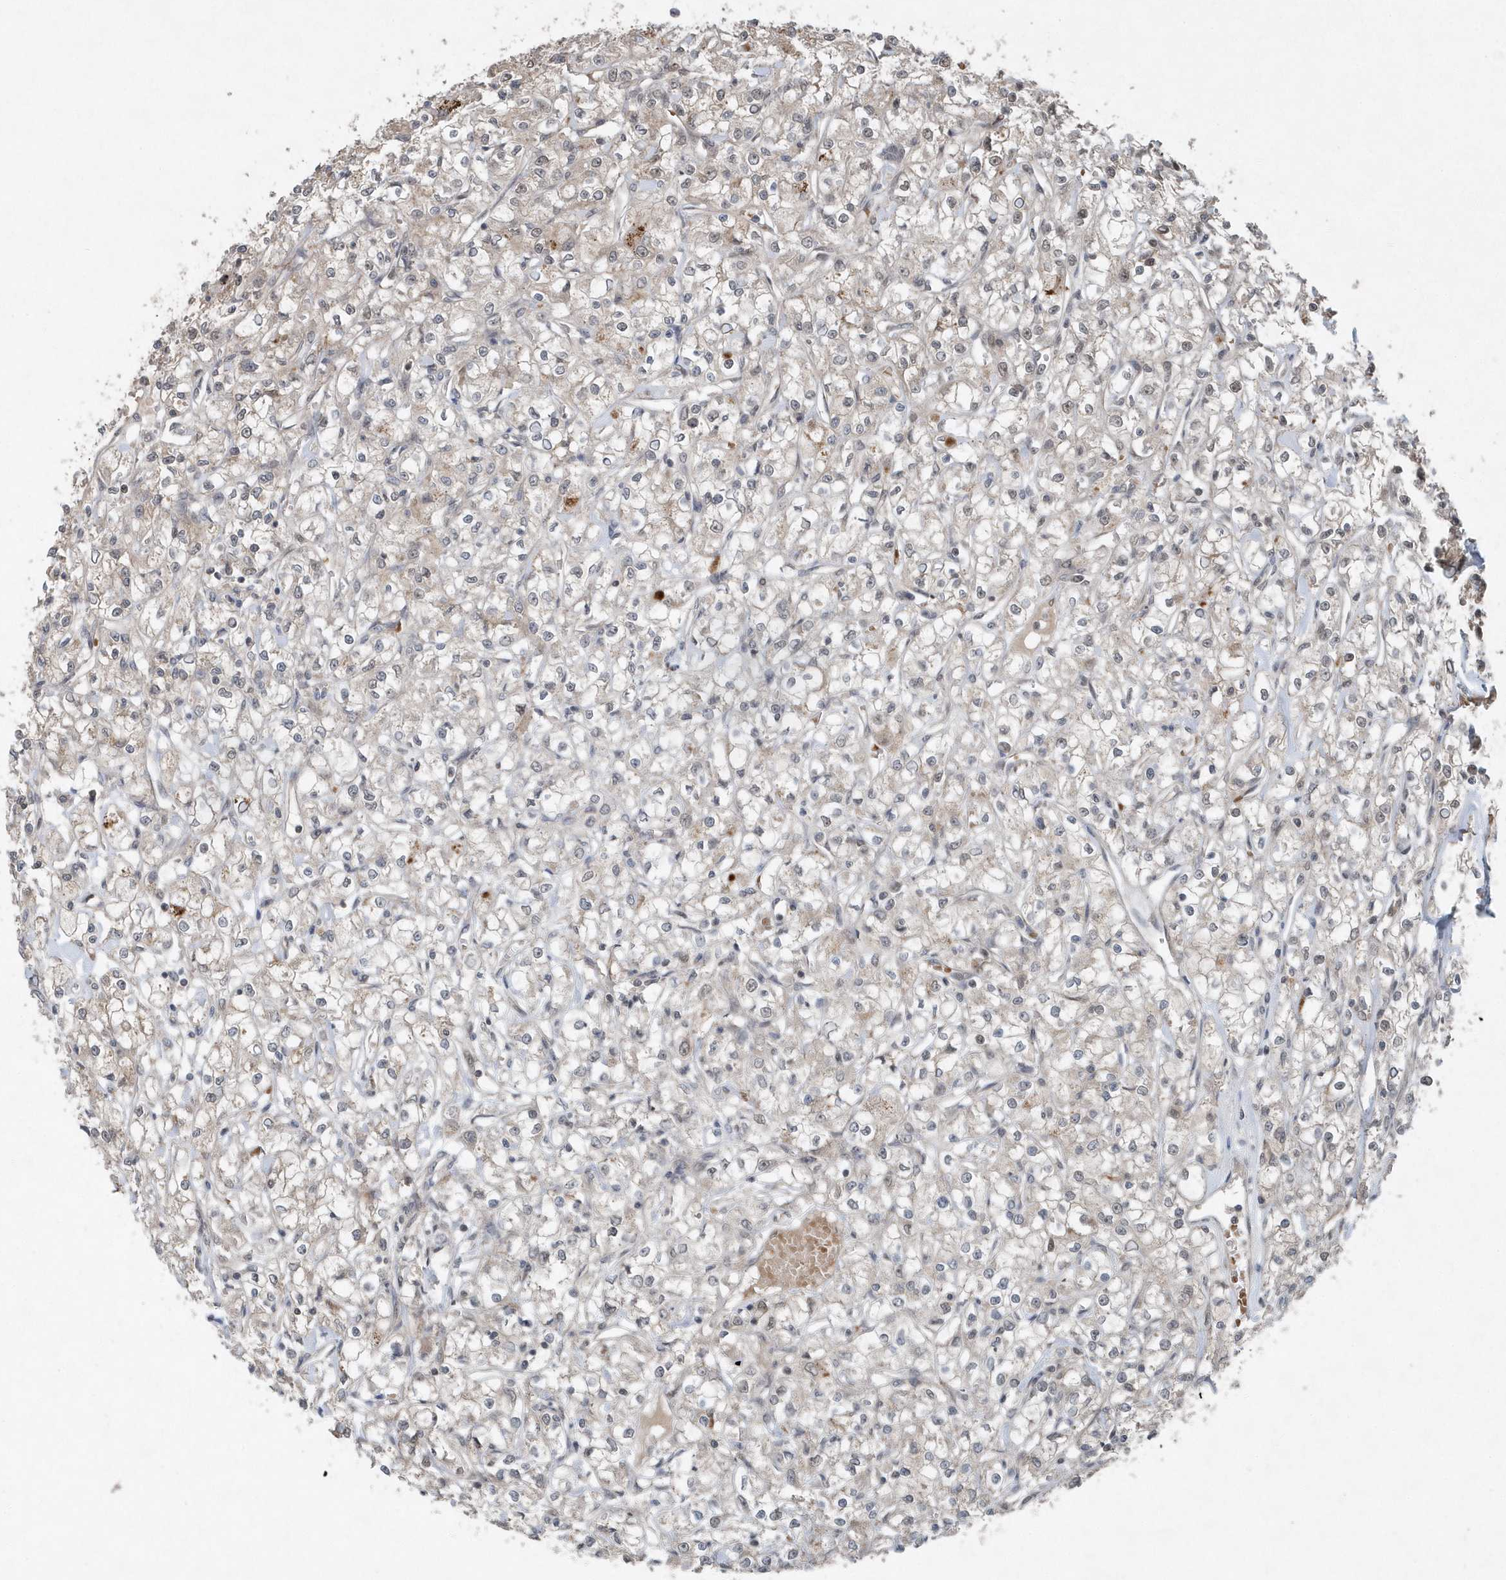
{"staining": {"intensity": "negative", "quantity": "none", "location": "none"}, "tissue": "renal cancer", "cell_type": "Tumor cells", "image_type": "cancer", "snomed": [{"axis": "morphology", "description": "Adenocarcinoma, NOS"}, {"axis": "topography", "description": "Kidney"}], "caption": "Renal adenocarcinoma stained for a protein using IHC exhibits no expression tumor cells.", "gene": "QTRT2", "patient": {"sex": "female", "age": 59}}